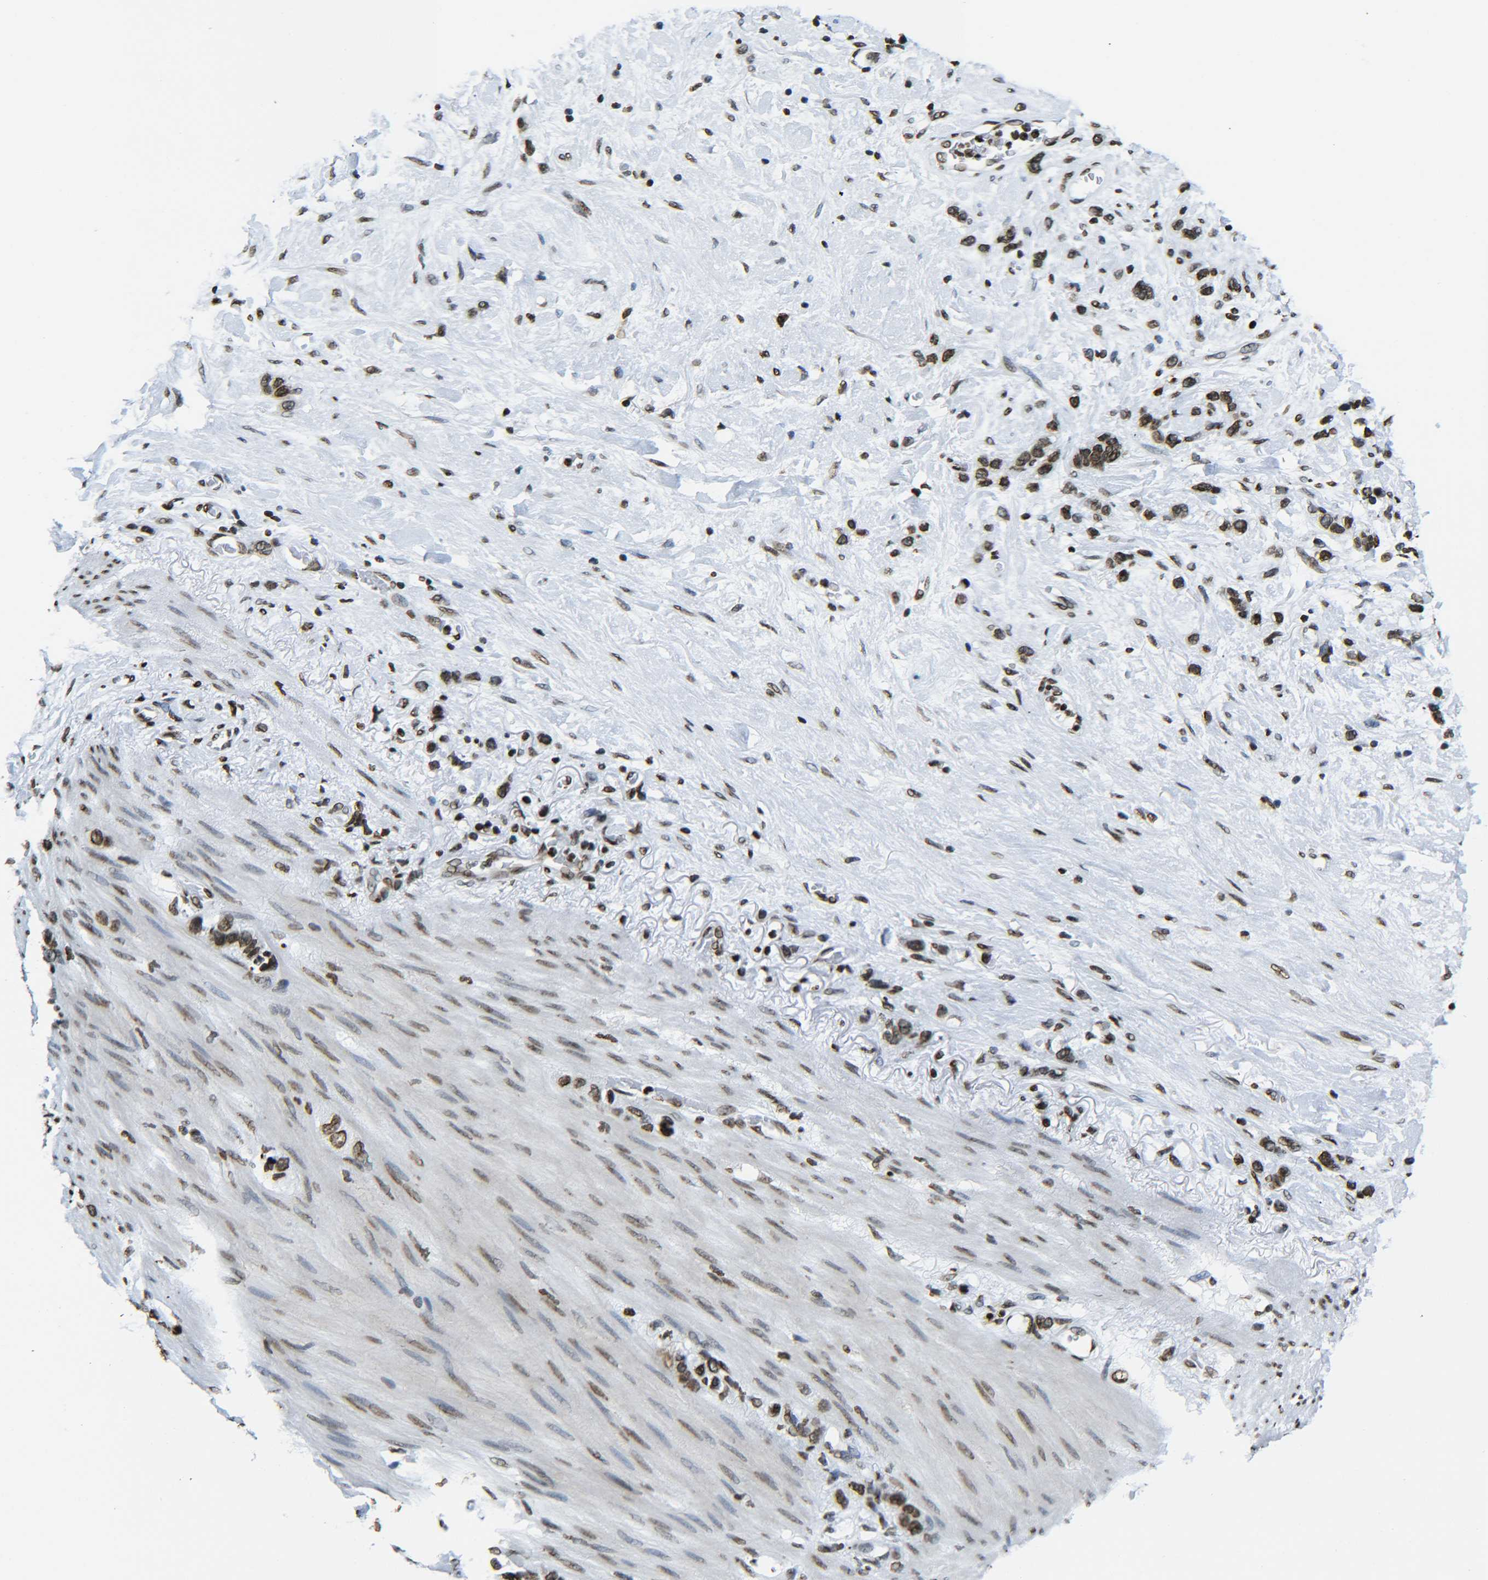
{"staining": {"intensity": "moderate", "quantity": ">75%", "location": "nuclear"}, "tissue": "stomach cancer", "cell_type": "Tumor cells", "image_type": "cancer", "snomed": [{"axis": "morphology", "description": "Adenocarcinoma, NOS"}, {"axis": "morphology", "description": "Adenocarcinoma, High grade"}, {"axis": "topography", "description": "Stomach, upper"}, {"axis": "topography", "description": "Stomach, lower"}], "caption": "The histopathology image exhibits immunohistochemical staining of stomach cancer (adenocarcinoma). There is moderate nuclear expression is present in approximately >75% of tumor cells.", "gene": "H2AX", "patient": {"sex": "female", "age": 65}}